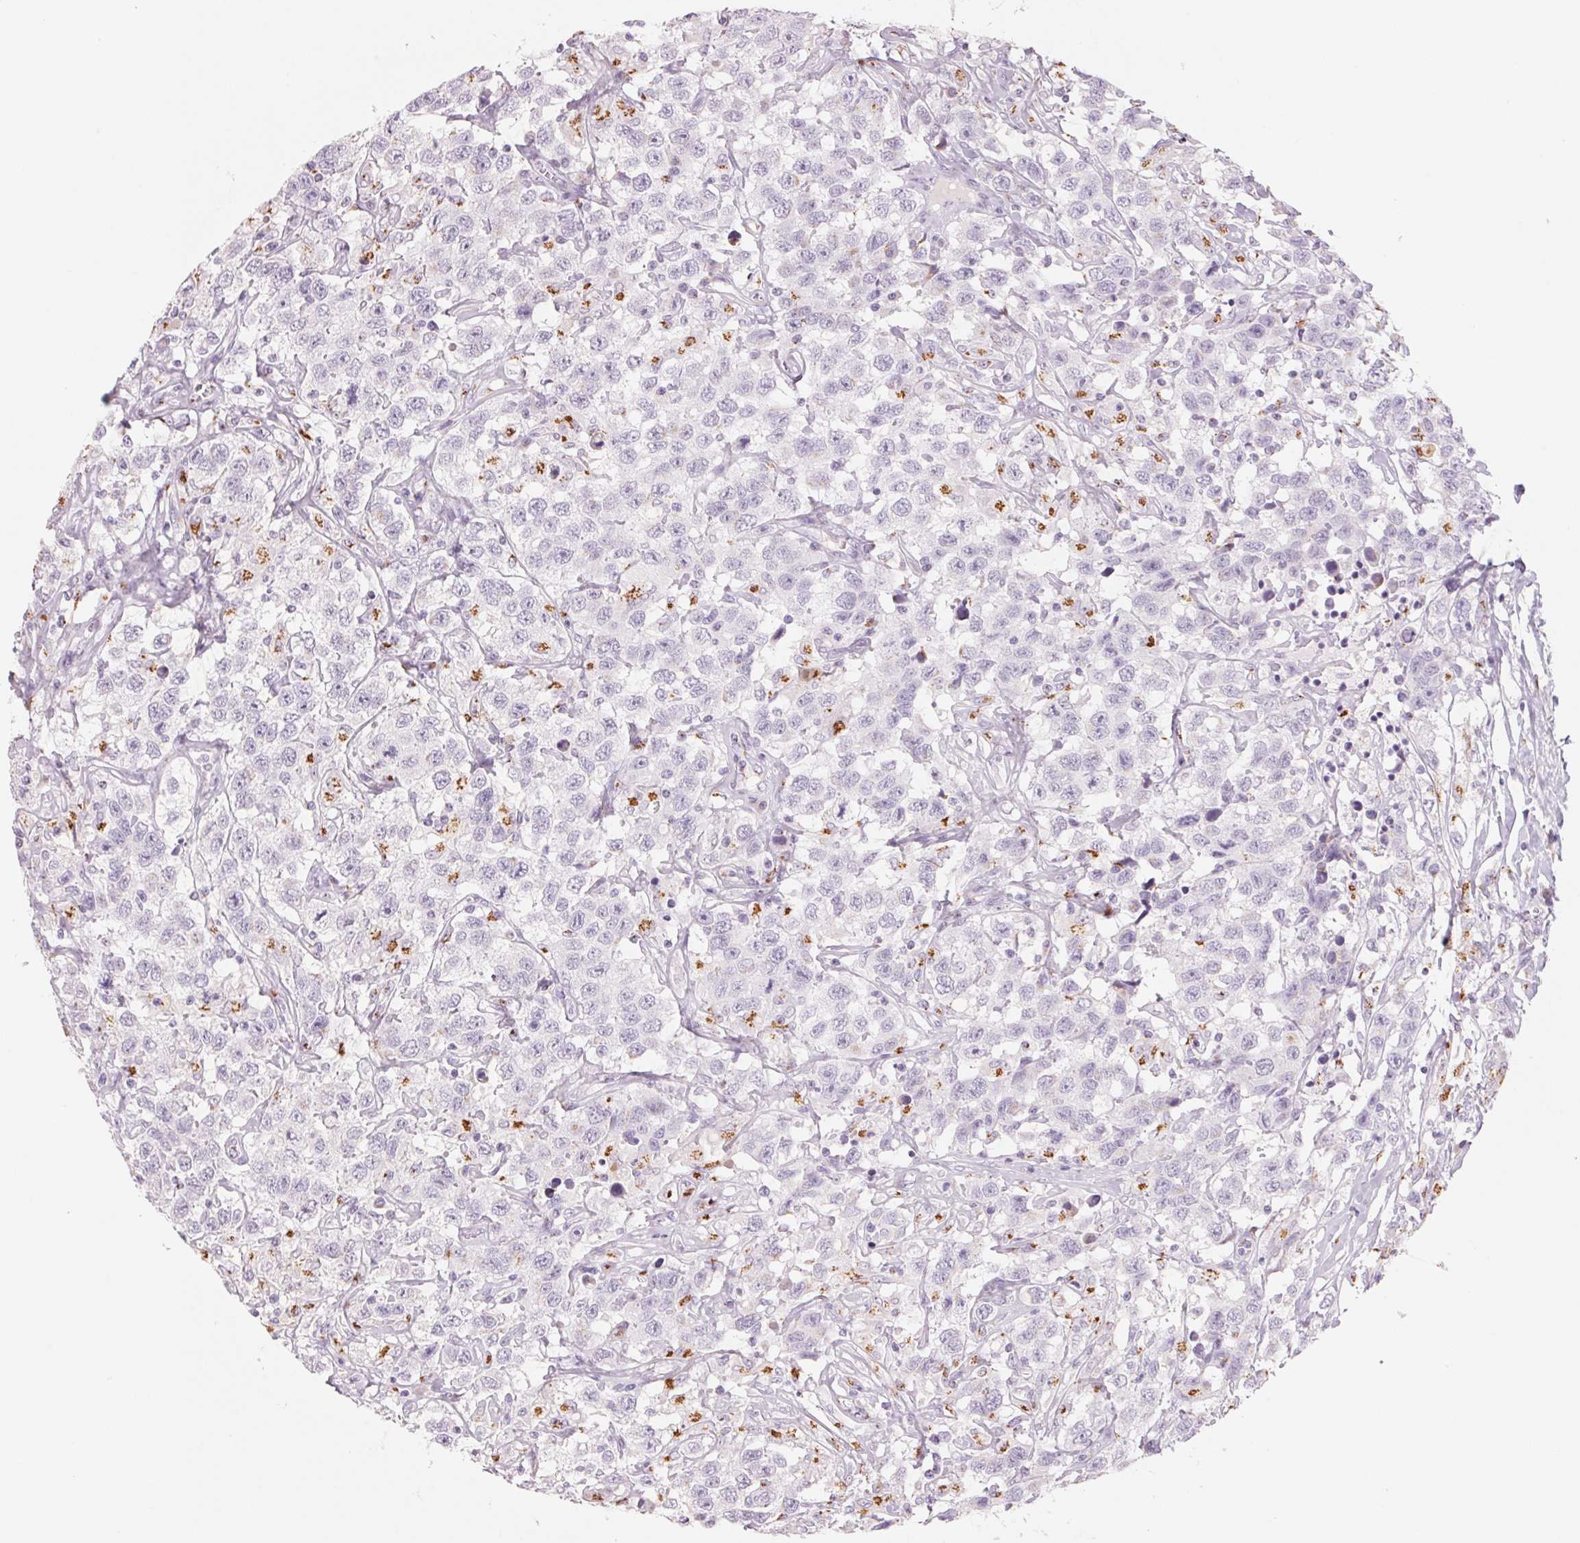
{"staining": {"intensity": "moderate", "quantity": "<25%", "location": "cytoplasmic/membranous"}, "tissue": "testis cancer", "cell_type": "Tumor cells", "image_type": "cancer", "snomed": [{"axis": "morphology", "description": "Seminoma, NOS"}, {"axis": "topography", "description": "Testis"}], "caption": "A high-resolution photomicrograph shows immunohistochemistry (IHC) staining of testis cancer (seminoma), which shows moderate cytoplasmic/membranous expression in approximately <25% of tumor cells. (DAB IHC, brown staining for protein, blue staining for nuclei).", "gene": "GALNT7", "patient": {"sex": "male", "age": 41}}